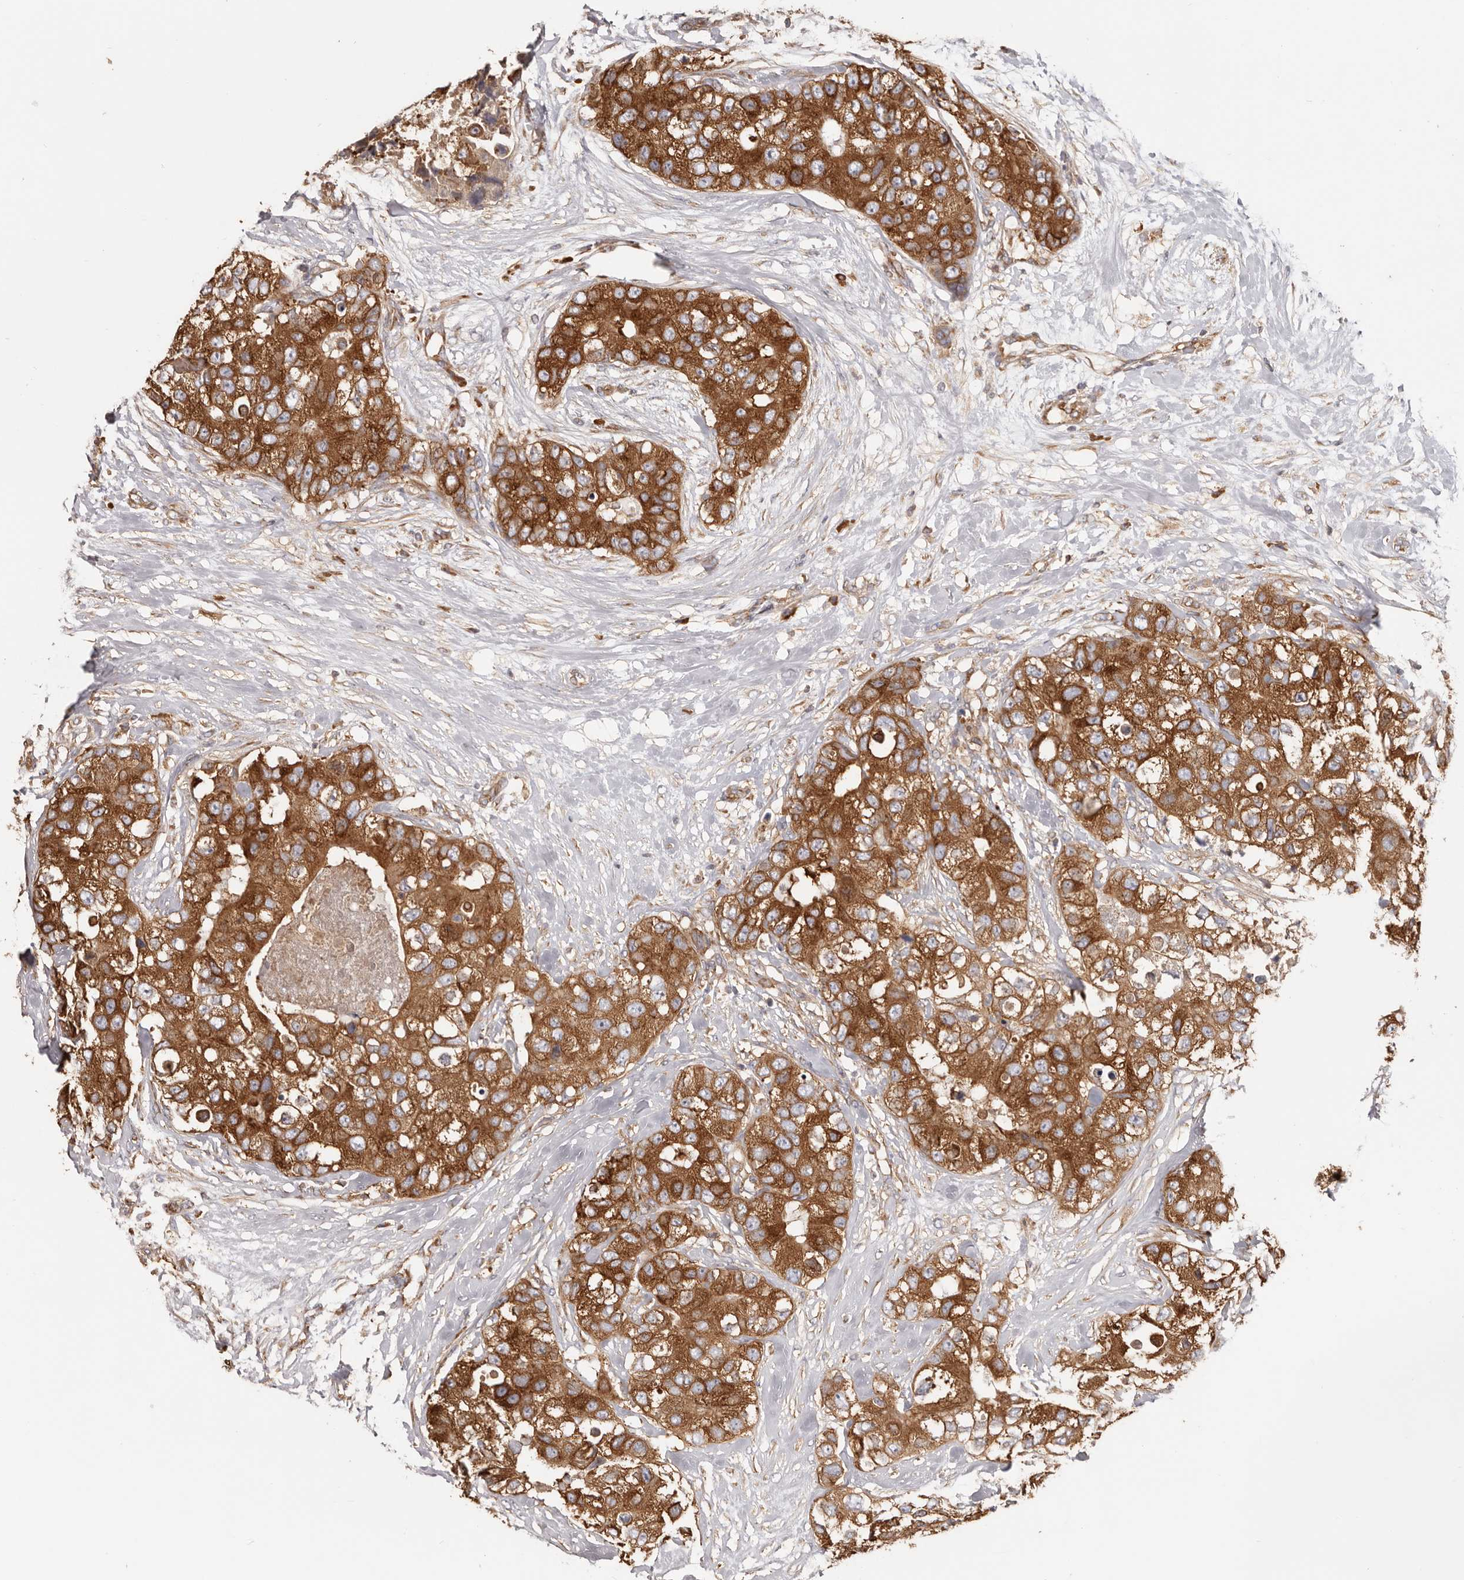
{"staining": {"intensity": "strong", "quantity": ">75%", "location": "cytoplasmic/membranous"}, "tissue": "breast cancer", "cell_type": "Tumor cells", "image_type": "cancer", "snomed": [{"axis": "morphology", "description": "Duct carcinoma"}, {"axis": "topography", "description": "Breast"}], "caption": "DAB (3,3'-diaminobenzidine) immunohistochemical staining of human infiltrating ductal carcinoma (breast) shows strong cytoplasmic/membranous protein expression in approximately >75% of tumor cells.", "gene": "EPRS1", "patient": {"sex": "female", "age": 62}}